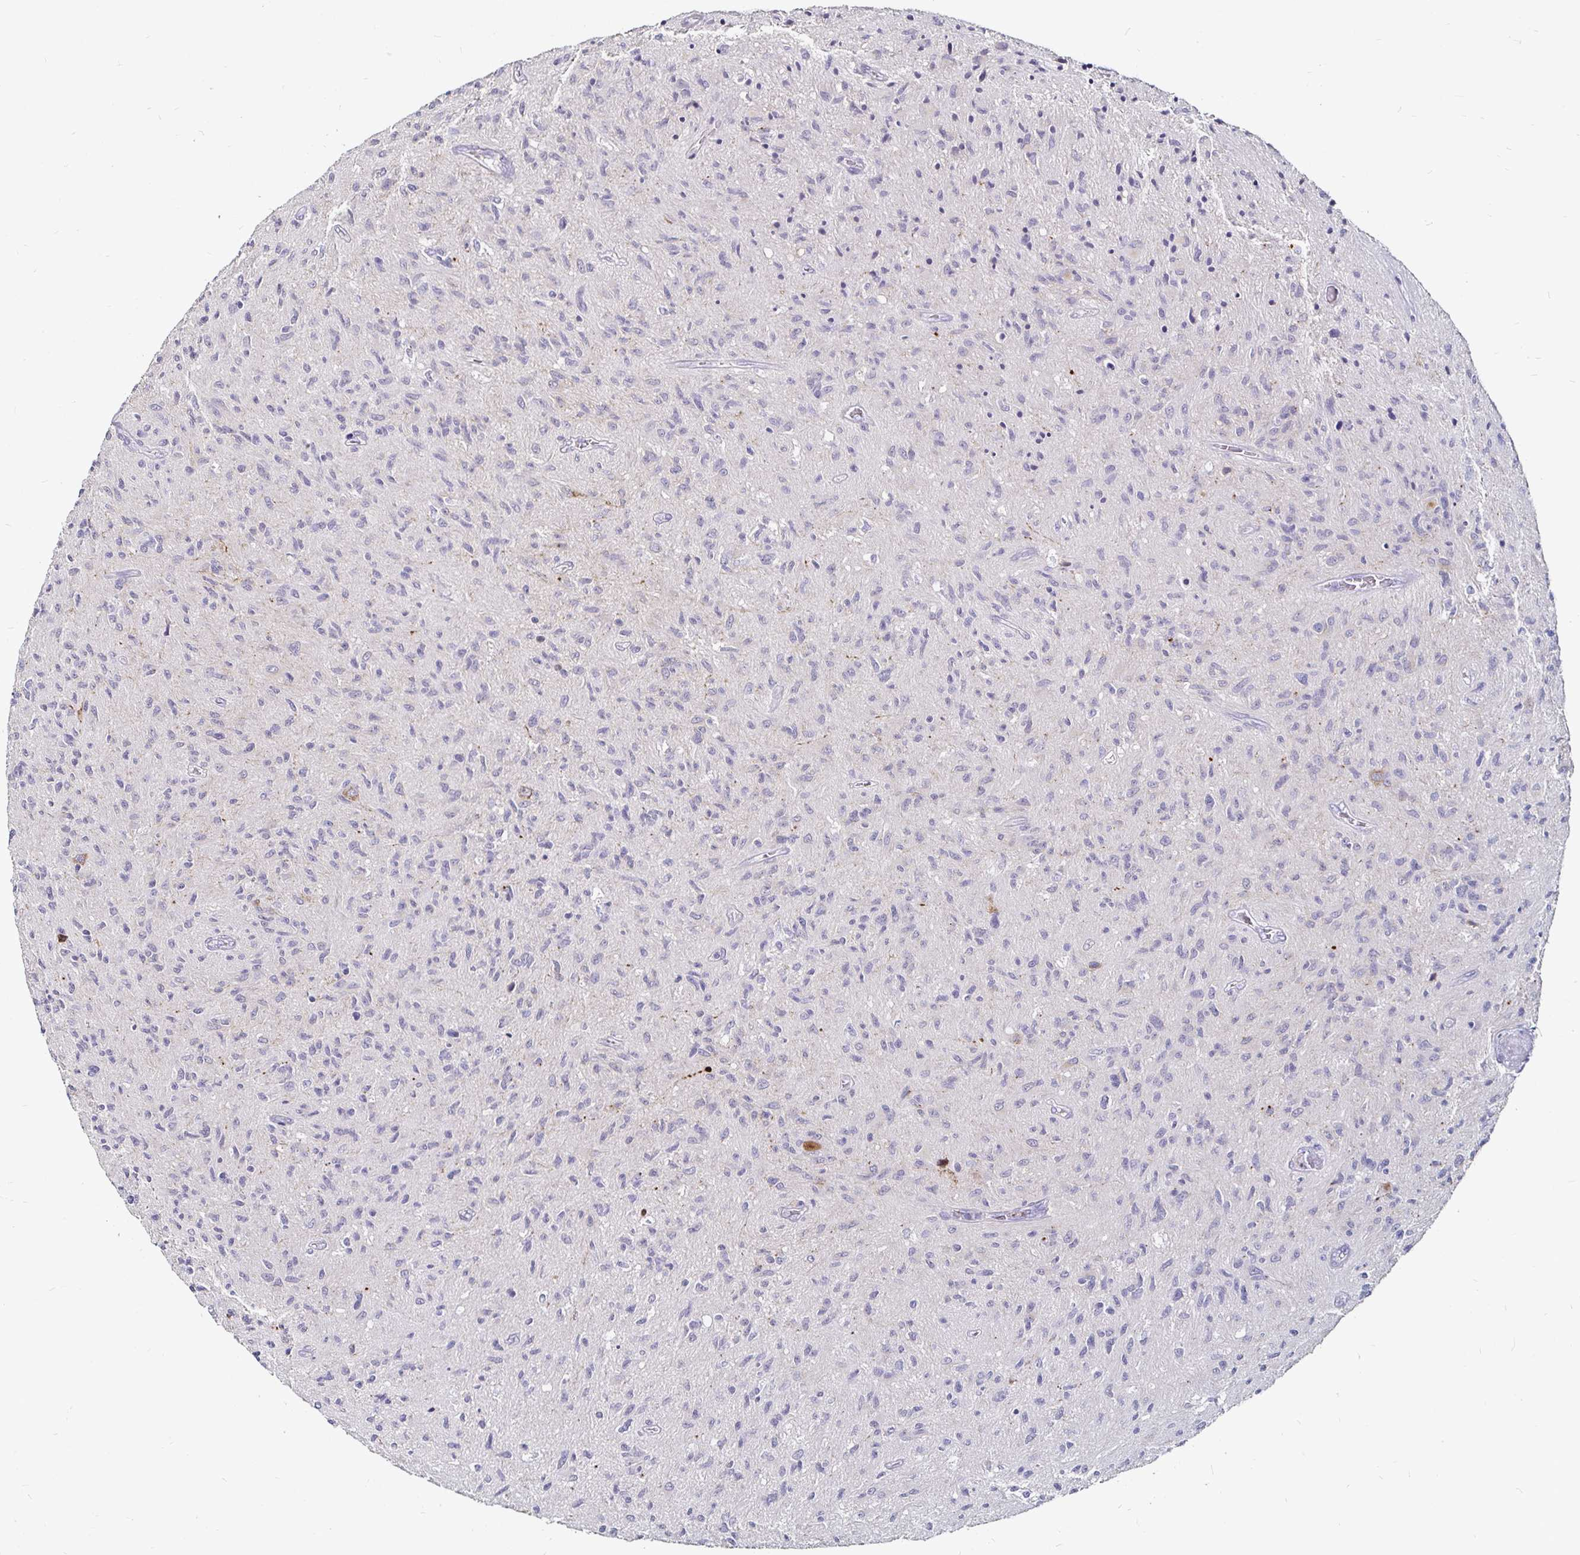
{"staining": {"intensity": "negative", "quantity": "none", "location": "none"}, "tissue": "glioma", "cell_type": "Tumor cells", "image_type": "cancer", "snomed": [{"axis": "morphology", "description": "Glioma, malignant, High grade"}, {"axis": "topography", "description": "Brain"}], "caption": "A micrograph of human glioma is negative for staining in tumor cells.", "gene": "FAIM2", "patient": {"sex": "male", "age": 54}}